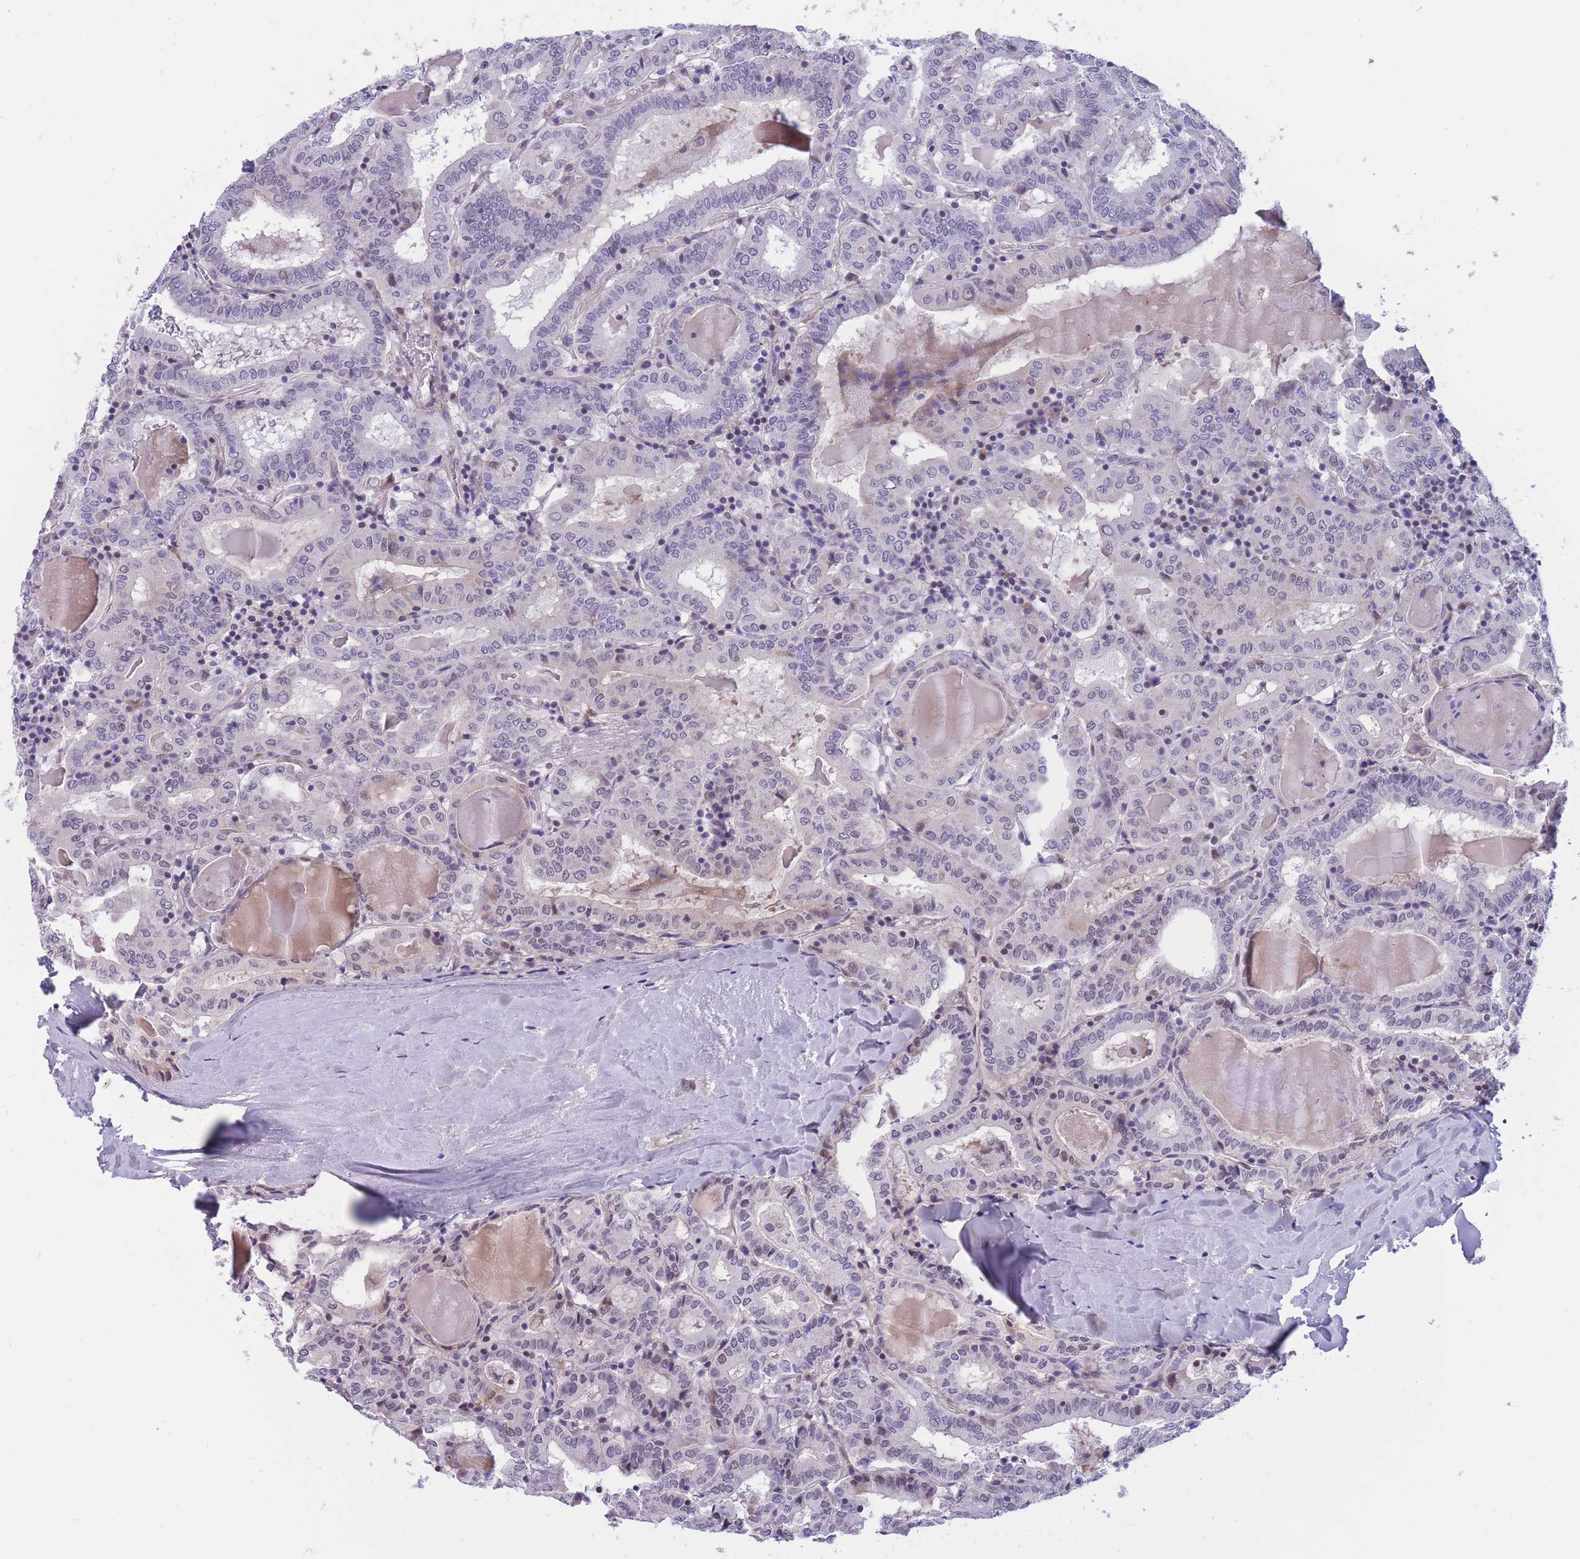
{"staining": {"intensity": "negative", "quantity": "none", "location": "none"}, "tissue": "thyroid cancer", "cell_type": "Tumor cells", "image_type": "cancer", "snomed": [{"axis": "morphology", "description": "Papillary adenocarcinoma, NOS"}, {"axis": "topography", "description": "Thyroid gland"}], "caption": "This is an immunohistochemistry (IHC) histopathology image of thyroid papillary adenocarcinoma. There is no positivity in tumor cells.", "gene": "BCL9L", "patient": {"sex": "female", "age": 72}}